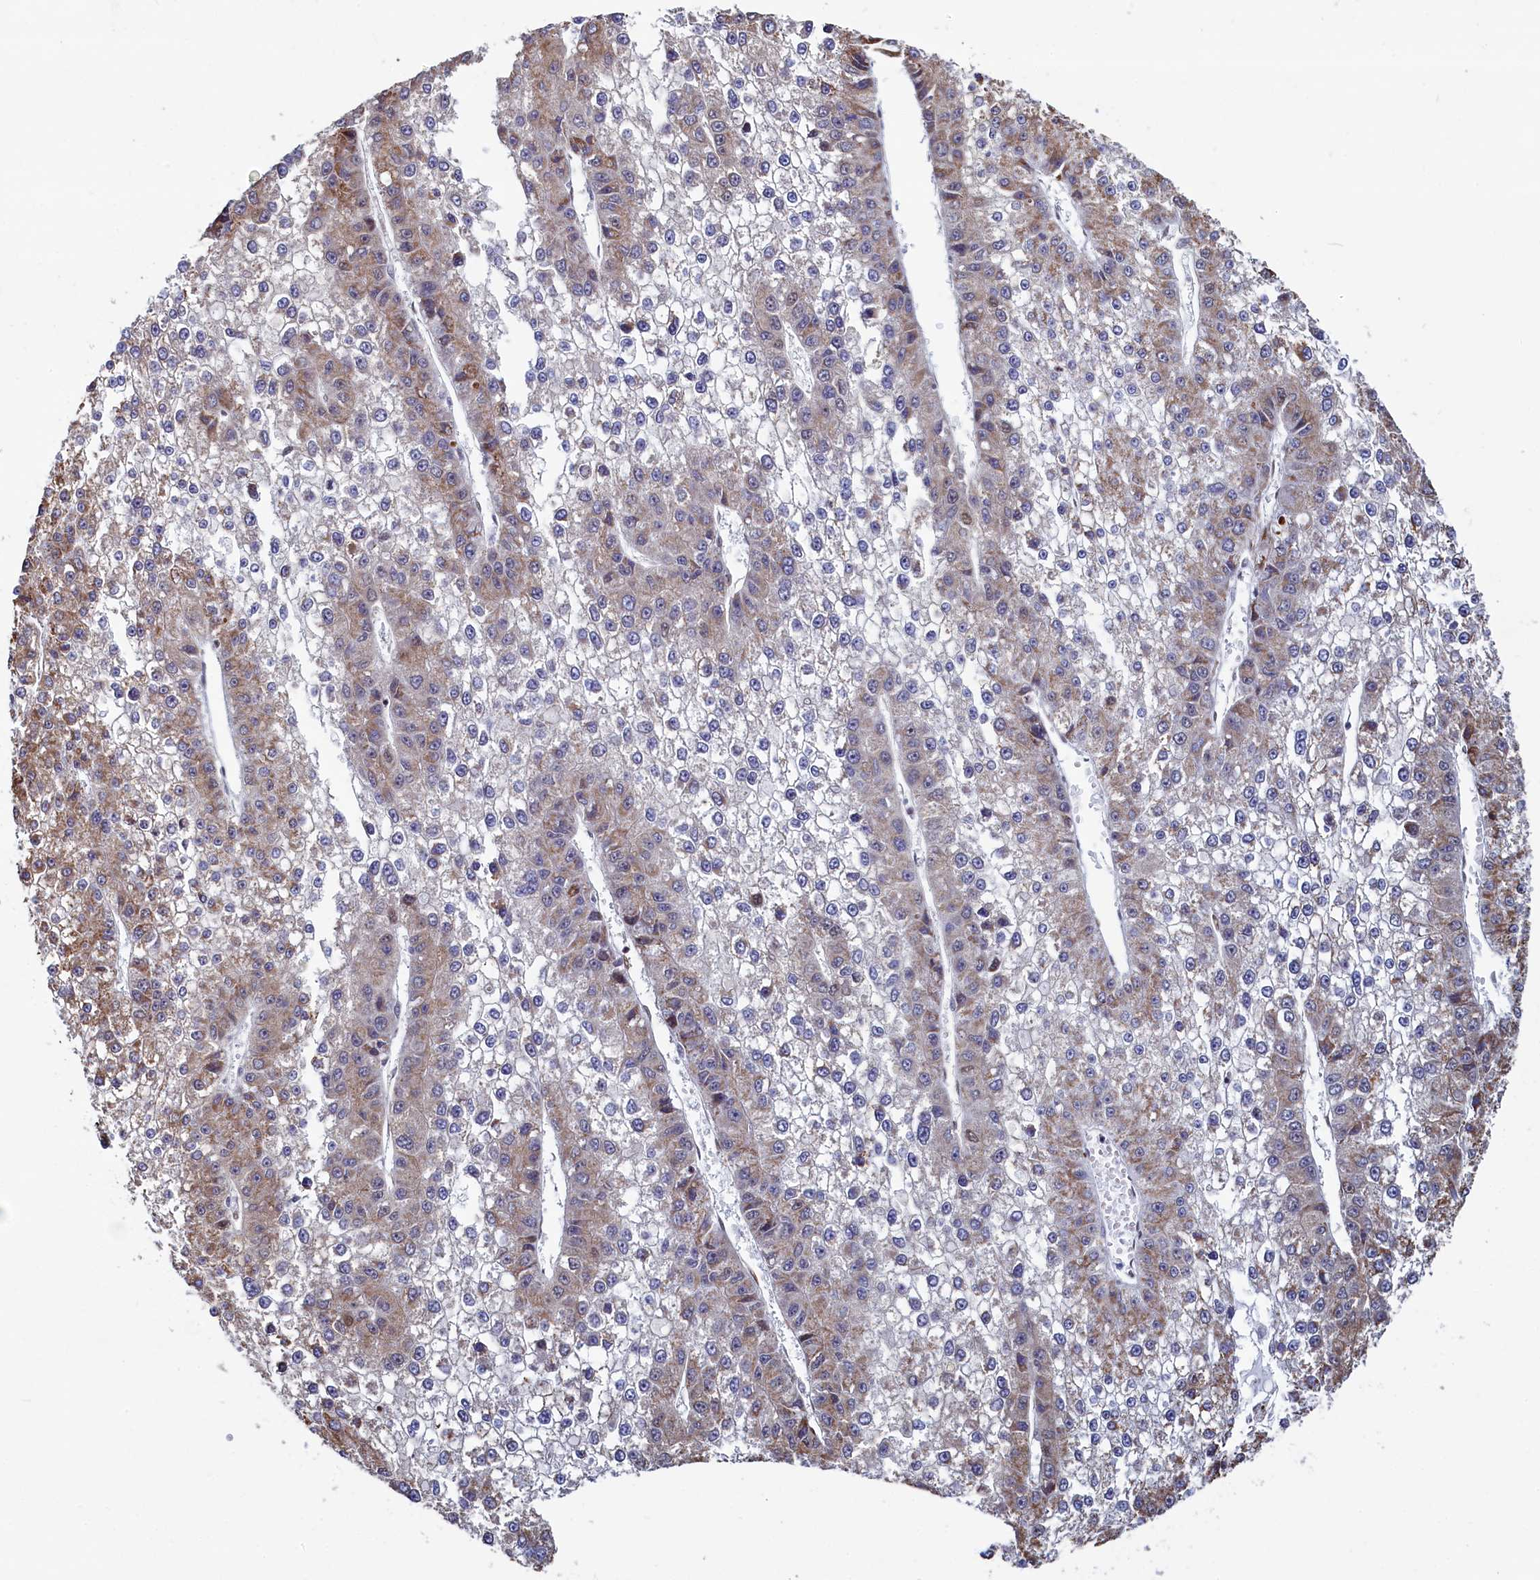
{"staining": {"intensity": "moderate", "quantity": "25%-75%", "location": "cytoplasmic/membranous"}, "tissue": "liver cancer", "cell_type": "Tumor cells", "image_type": "cancer", "snomed": [{"axis": "morphology", "description": "Carcinoma, Hepatocellular, NOS"}, {"axis": "topography", "description": "Liver"}], "caption": "Hepatocellular carcinoma (liver) was stained to show a protein in brown. There is medium levels of moderate cytoplasmic/membranous staining in approximately 25%-75% of tumor cells.", "gene": "HDGFL3", "patient": {"sex": "female", "age": 73}}